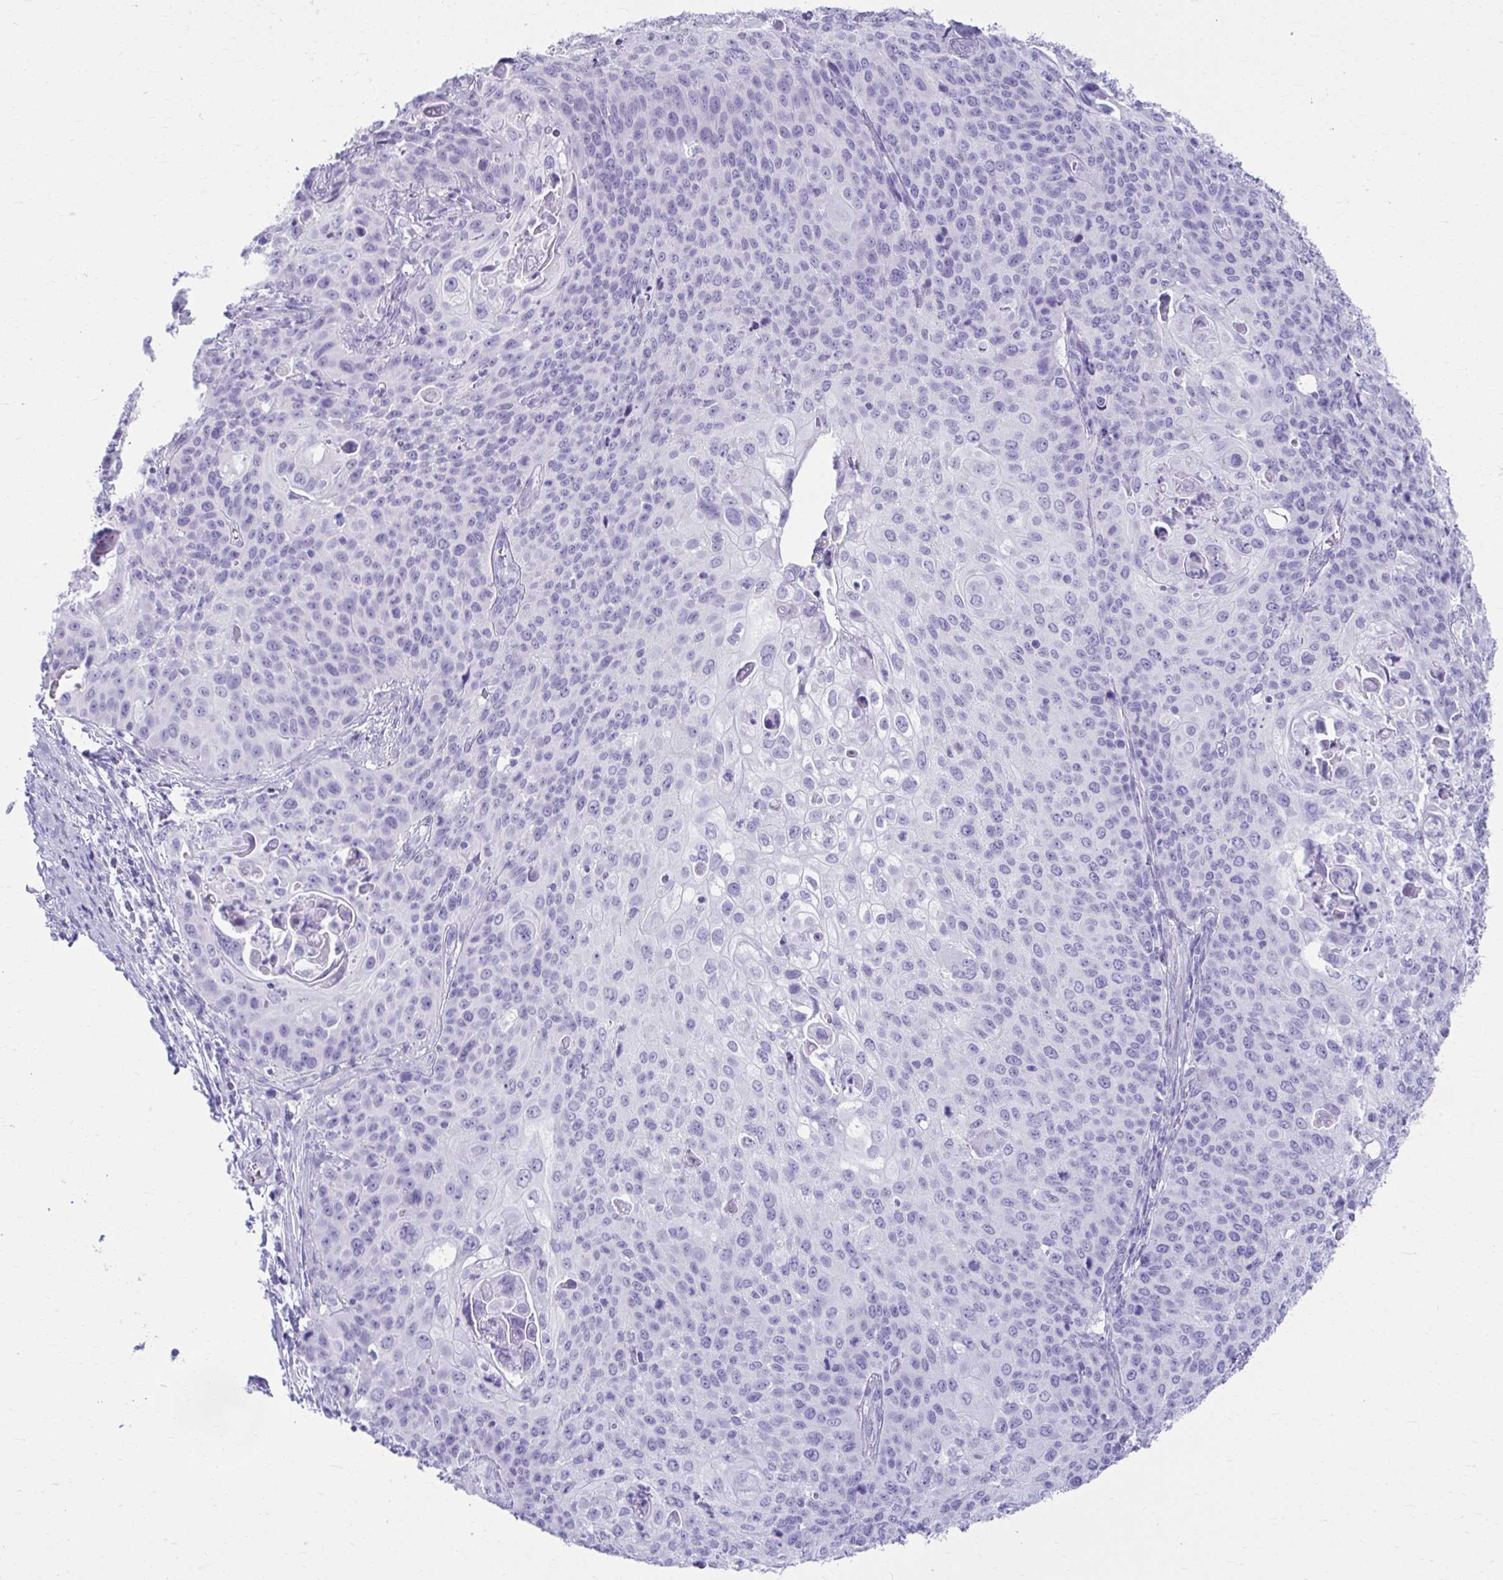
{"staining": {"intensity": "negative", "quantity": "none", "location": "none"}, "tissue": "cervical cancer", "cell_type": "Tumor cells", "image_type": "cancer", "snomed": [{"axis": "morphology", "description": "Squamous cell carcinoma, NOS"}, {"axis": "topography", "description": "Cervix"}], "caption": "Immunohistochemistry (IHC) micrograph of cervical squamous cell carcinoma stained for a protein (brown), which reveals no expression in tumor cells.", "gene": "ATP4B", "patient": {"sex": "female", "age": 65}}